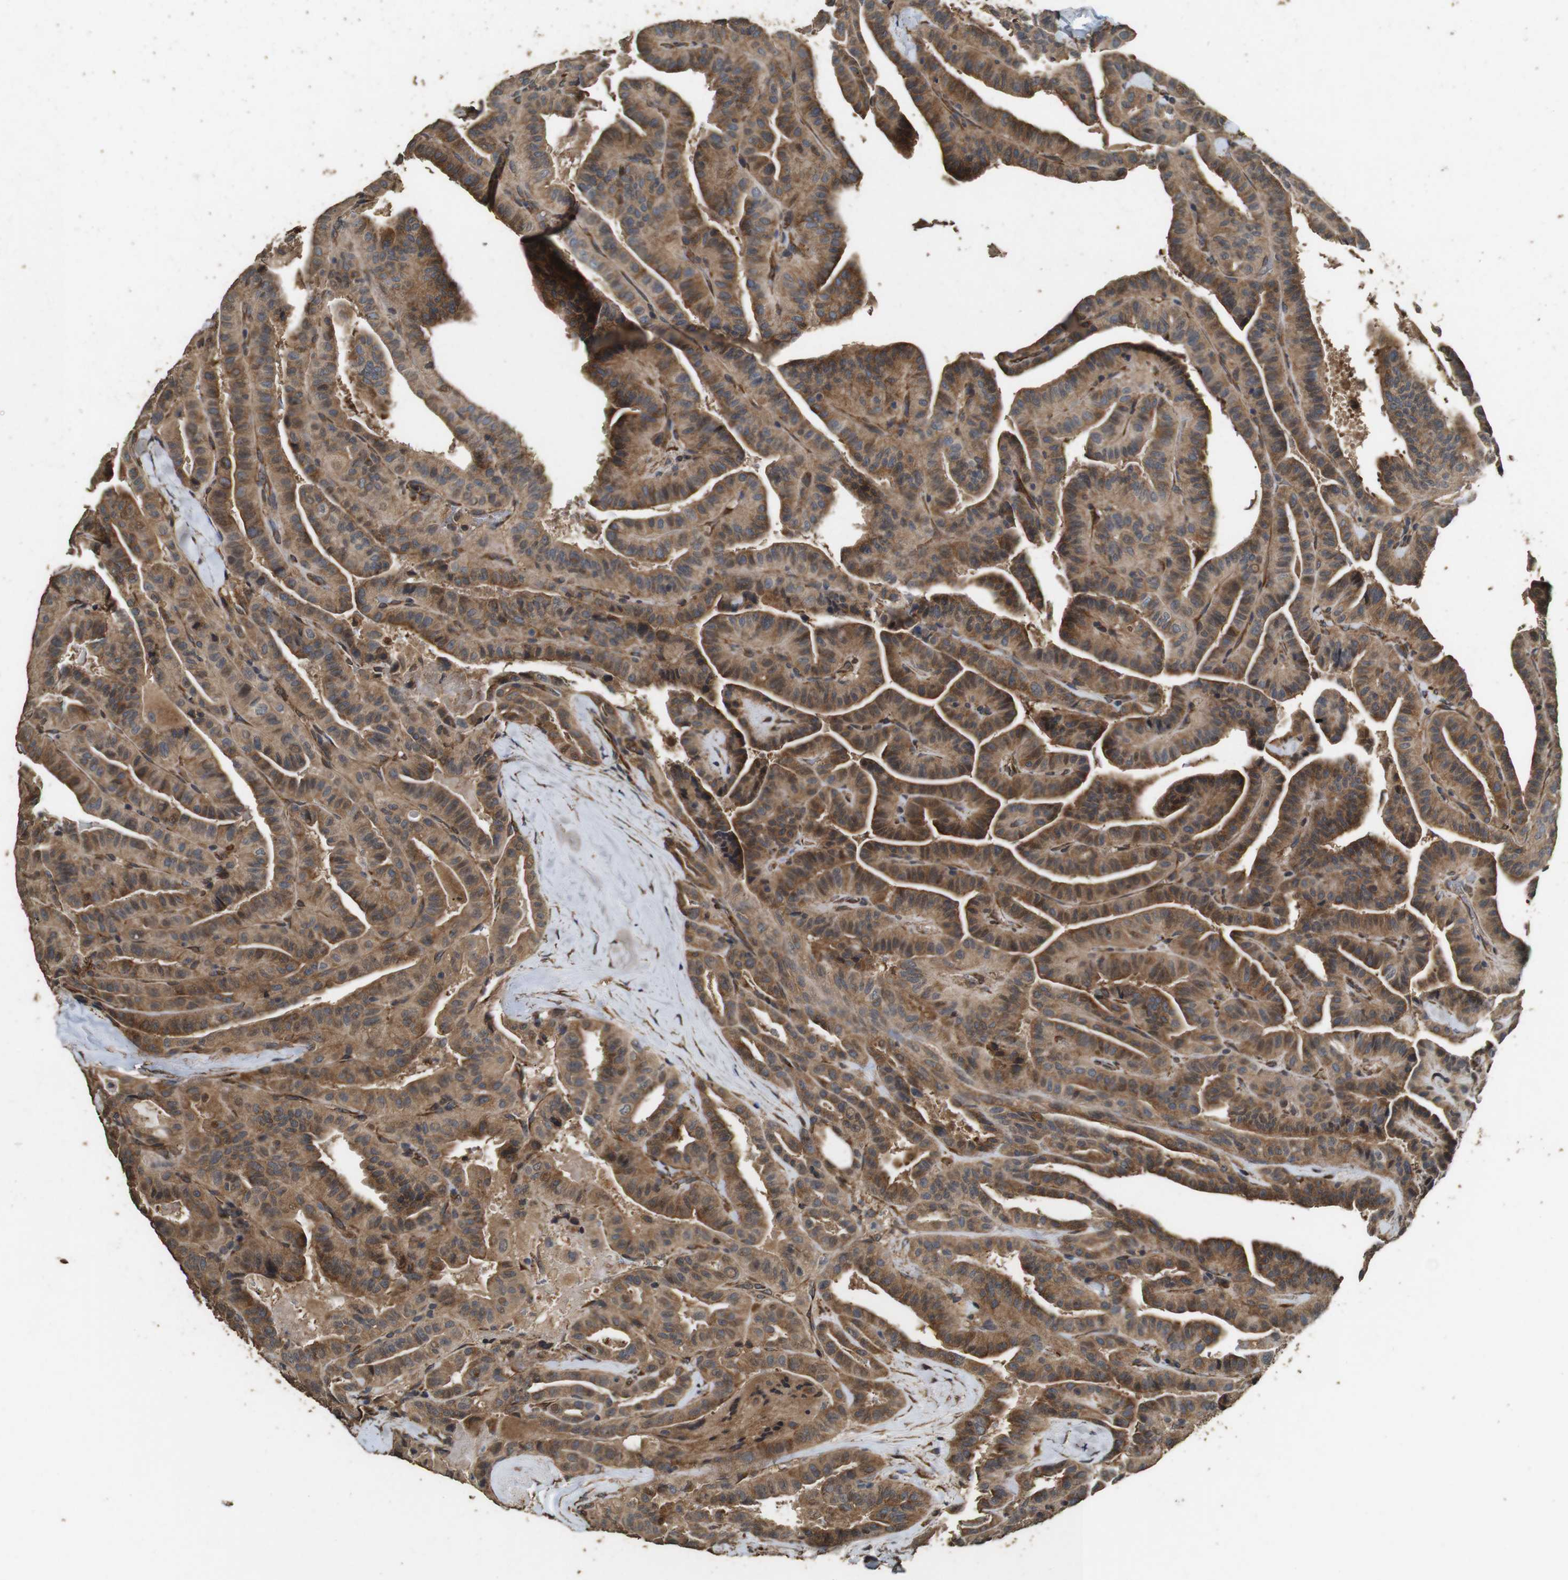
{"staining": {"intensity": "moderate", "quantity": ">75%", "location": "cytoplasmic/membranous"}, "tissue": "thyroid cancer", "cell_type": "Tumor cells", "image_type": "cancer", "snomed": [{"axis": "morphology", "description": "Papillary adenocarcinoma, NOS"}, {"axis": "topography", "description": "Thyroid gland"}], "caption": "Immunohistochemical staining of human thyroid cancer demonstrates moderate cytoplasmic/membranous protein positivity in about >75% of tumor cells. The staining was performed using DAB, with brown indicating positive protein expression. Nuclei are stained blue with hematoxylin.", "gene": "CNPY4", "patient": {"sex": "male", "age": 77}}